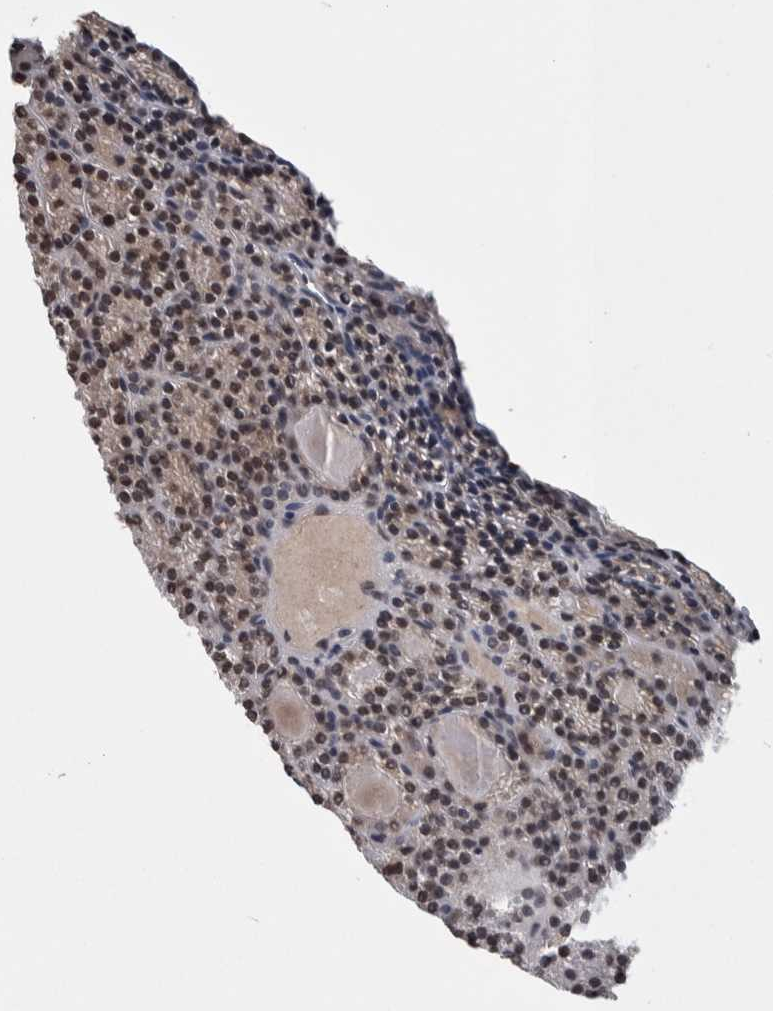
{"staining": {"intensity": "moderate", "quantity": ">75%", "location": "nuclear"}, "tissue": "parathyroid gland", "cell_type": "Glandular cells", "image_type": "normal", "snomed": [{"axis": "morphology", "description": "Normal tissue, NOS"}, {"axis": "morphology", "description": "Adenoma, NOS"}, {"axis": "topography", "description": "Parathyroid gland"}], "caption": "This is a photomicrograph of IHC staining of unremarkable parathyroid gland, which shows moderate expression in the nuclear of glandular cells.", "gene": "ZSCAN21", "patient": {"sex": "female", "age": 64}}